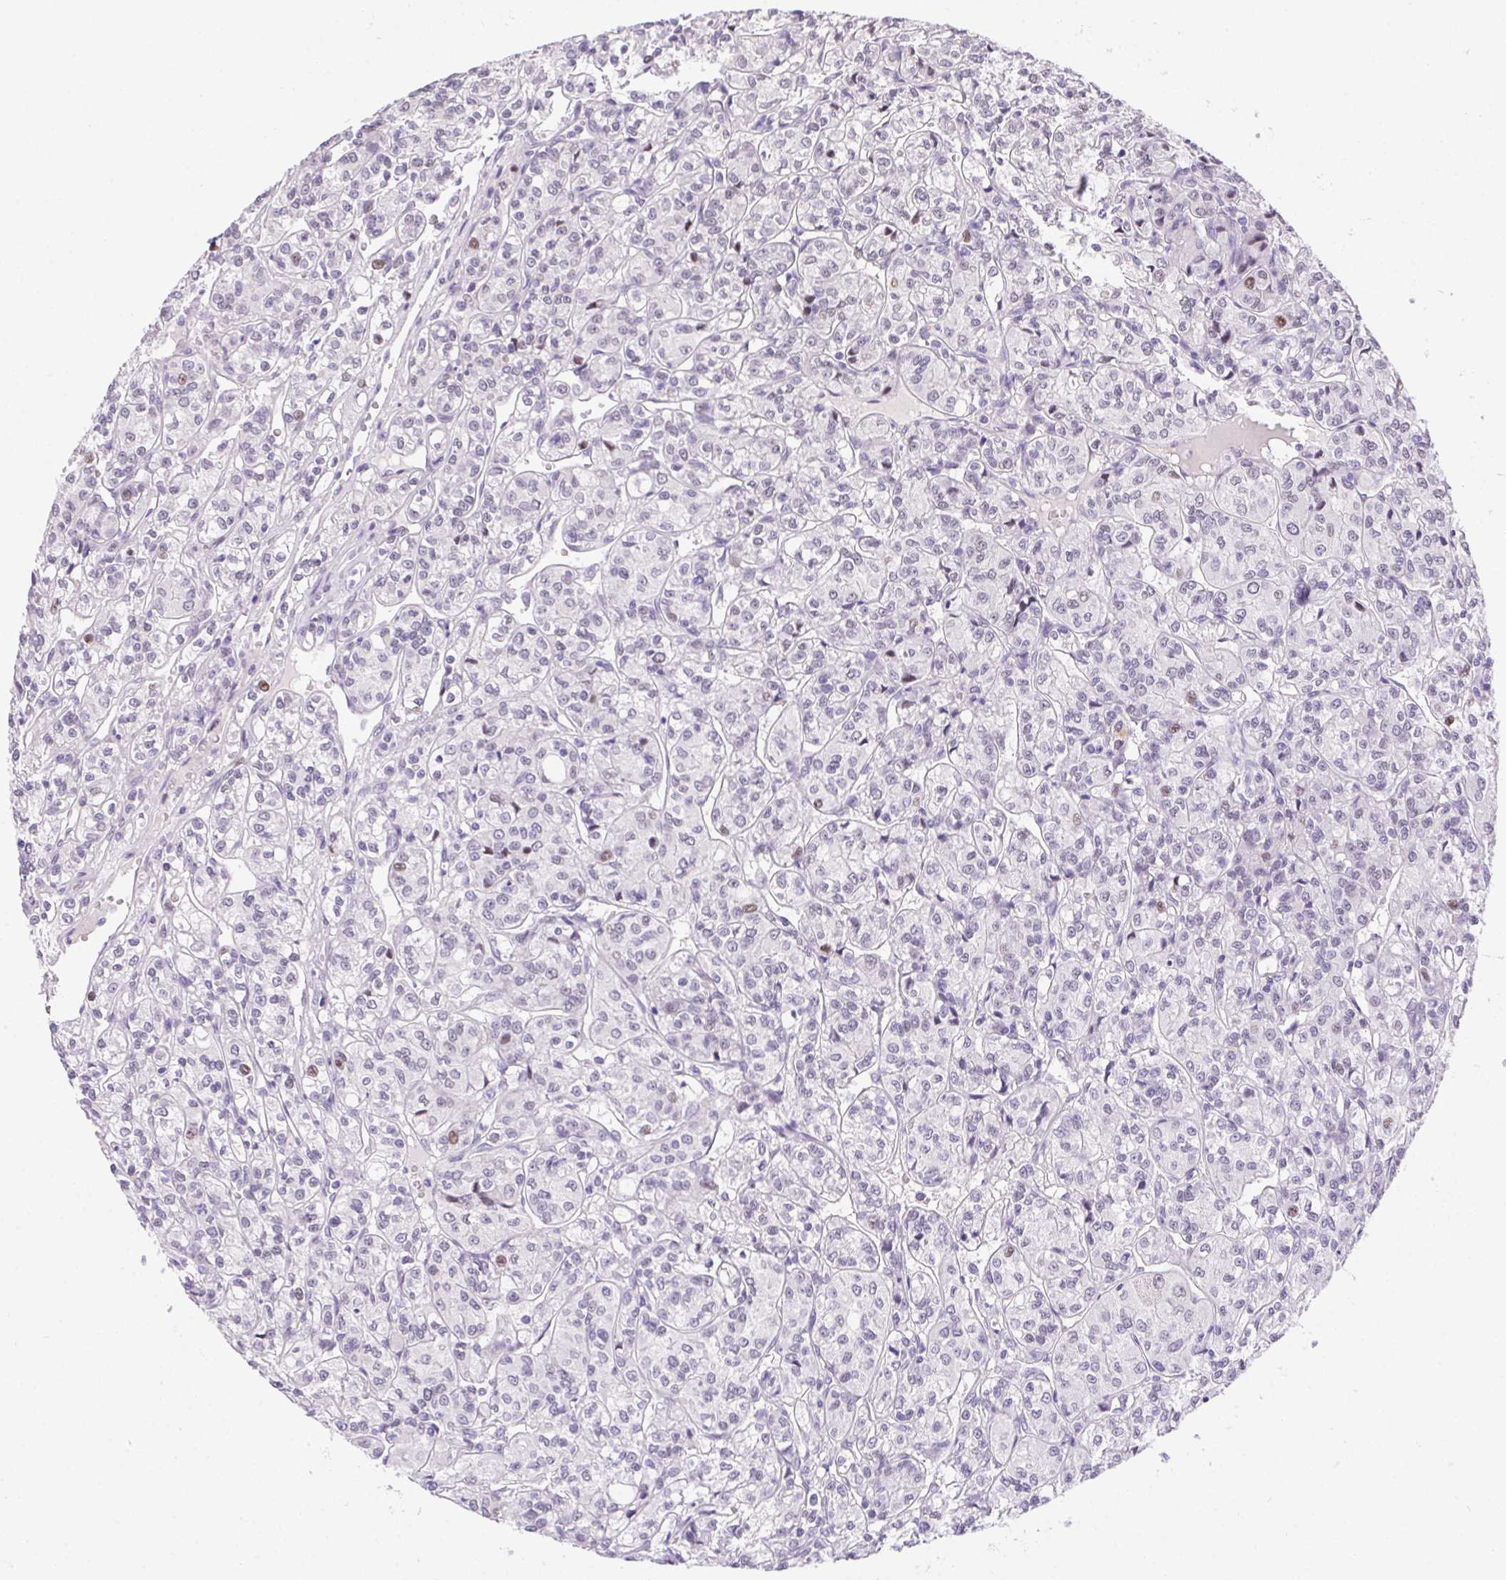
{"staining": {"intensity": "negative", "quantity": "none", "location": "none"}, "tissue": "renal cancer", "cell_type": "Tumor cells", "image_type": "cancer", "snomed": [{"axis": "morphology", "description": "Adenocarcinoma, NOS"}, {"axis": "topography", "description": "Kidney"}], "caption": "Renal cancer (adenocarcinoma) was stained to show a protein in brown. There is no significant expression in tumor cells.", "gene": "SP9", "patient": {"sex": "male", "age": 36}}